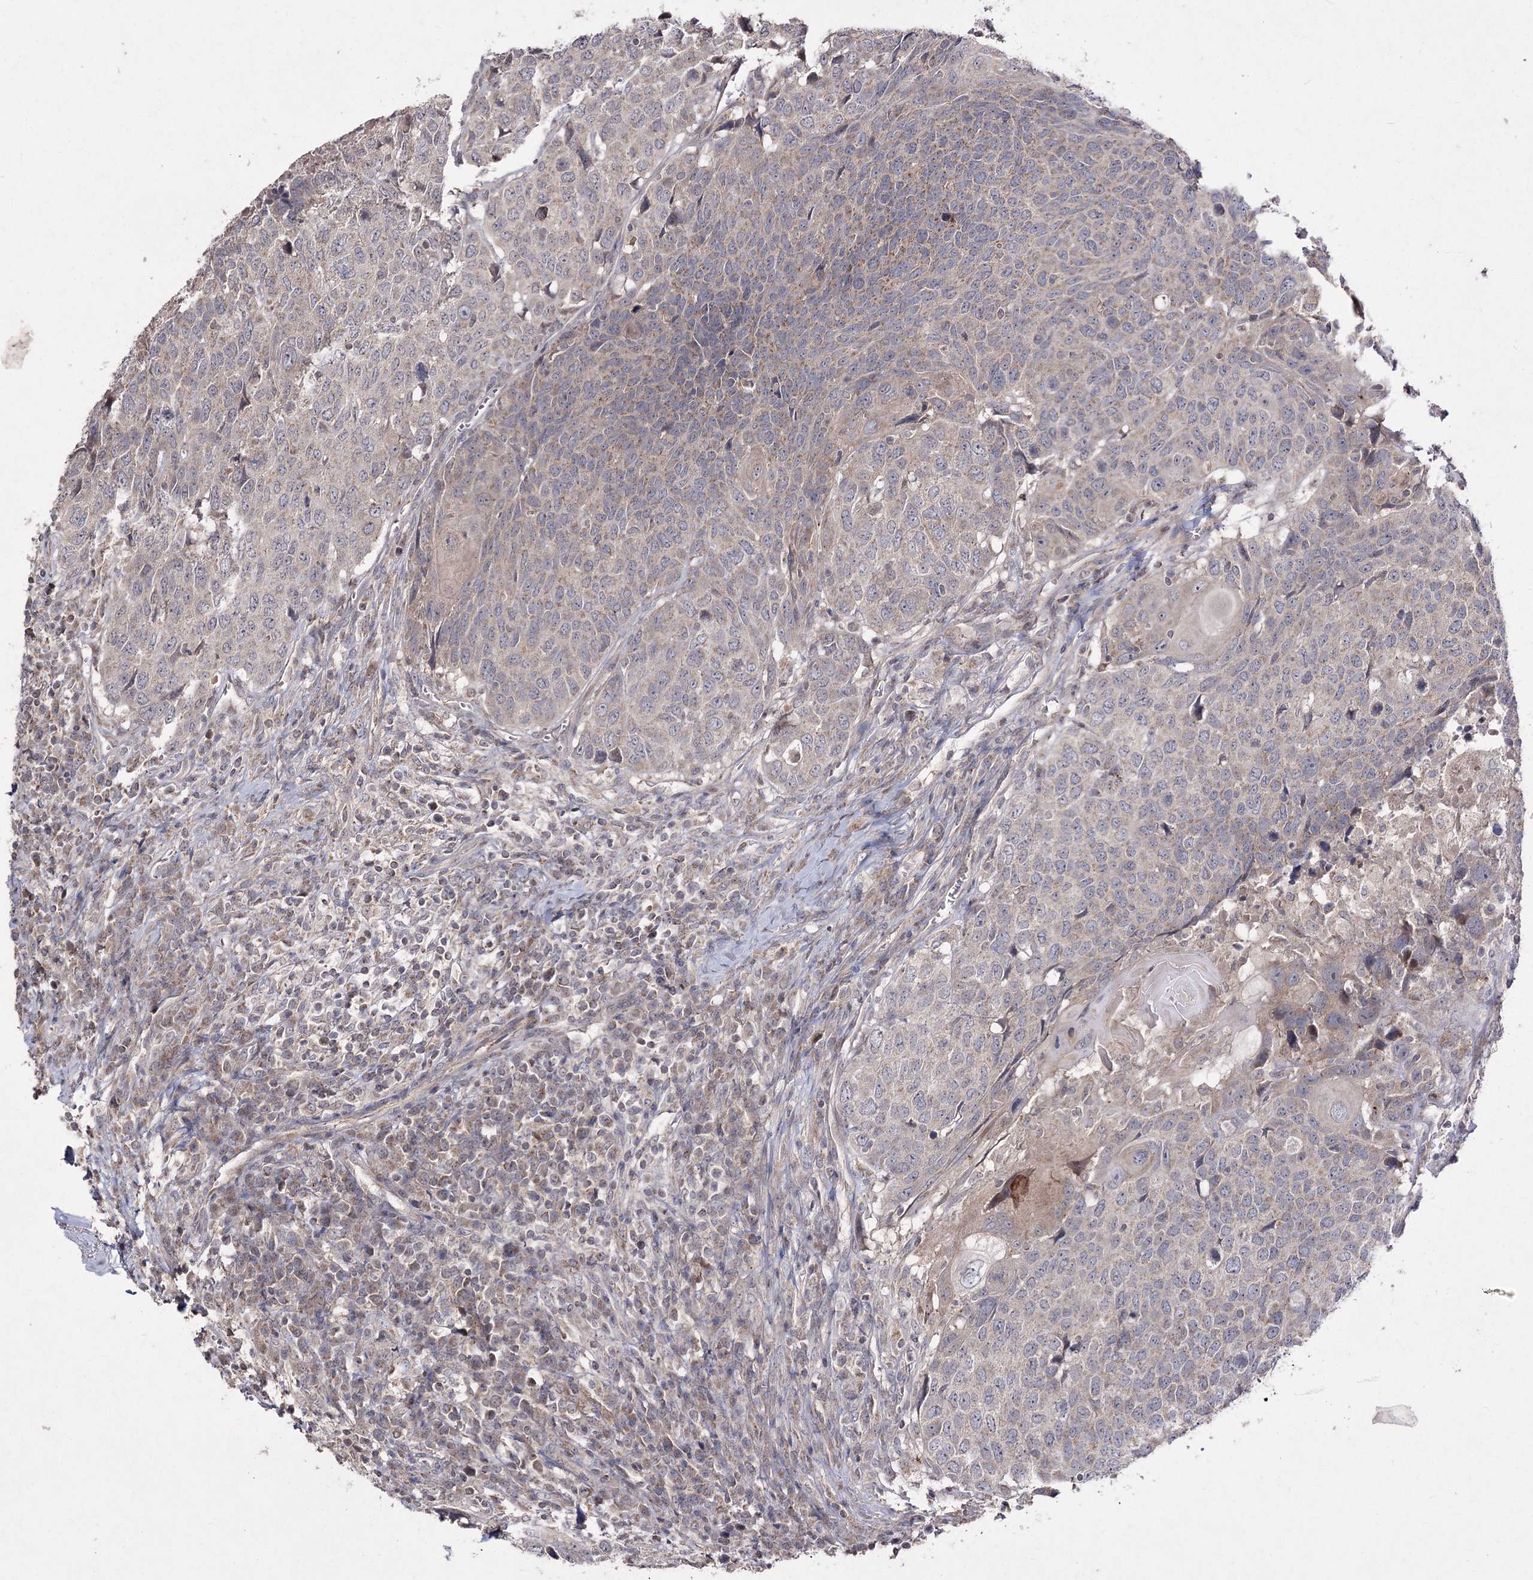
{"staining": {"intensity": "weak", "quantity": "<25%", "location": "cytoplasmic/membranous"}, "tissue": "head and neck cancer", "cell_type": "Tumor cells", "image_type": "cancer", "snomed": [{"axis": "morphology", "description": "Squamous cell carcinoma, NOS"}, {"axis": "topography", "description": "Head-Neck"}], "caption": "High magnification brightfield microscopy of head and neck squamous cell carcinoma stained with DAB (brown) and counterstained with hematoxylin (blue): tumor cells show no significant expression. Brightfield microscopy of immunohistochemistry (IHC) stained with DAB (brown) and hematoxylin (blue), captured at high magnification.", "gene": "FANCL", "patient": {"sex": "male", "age": 66}}